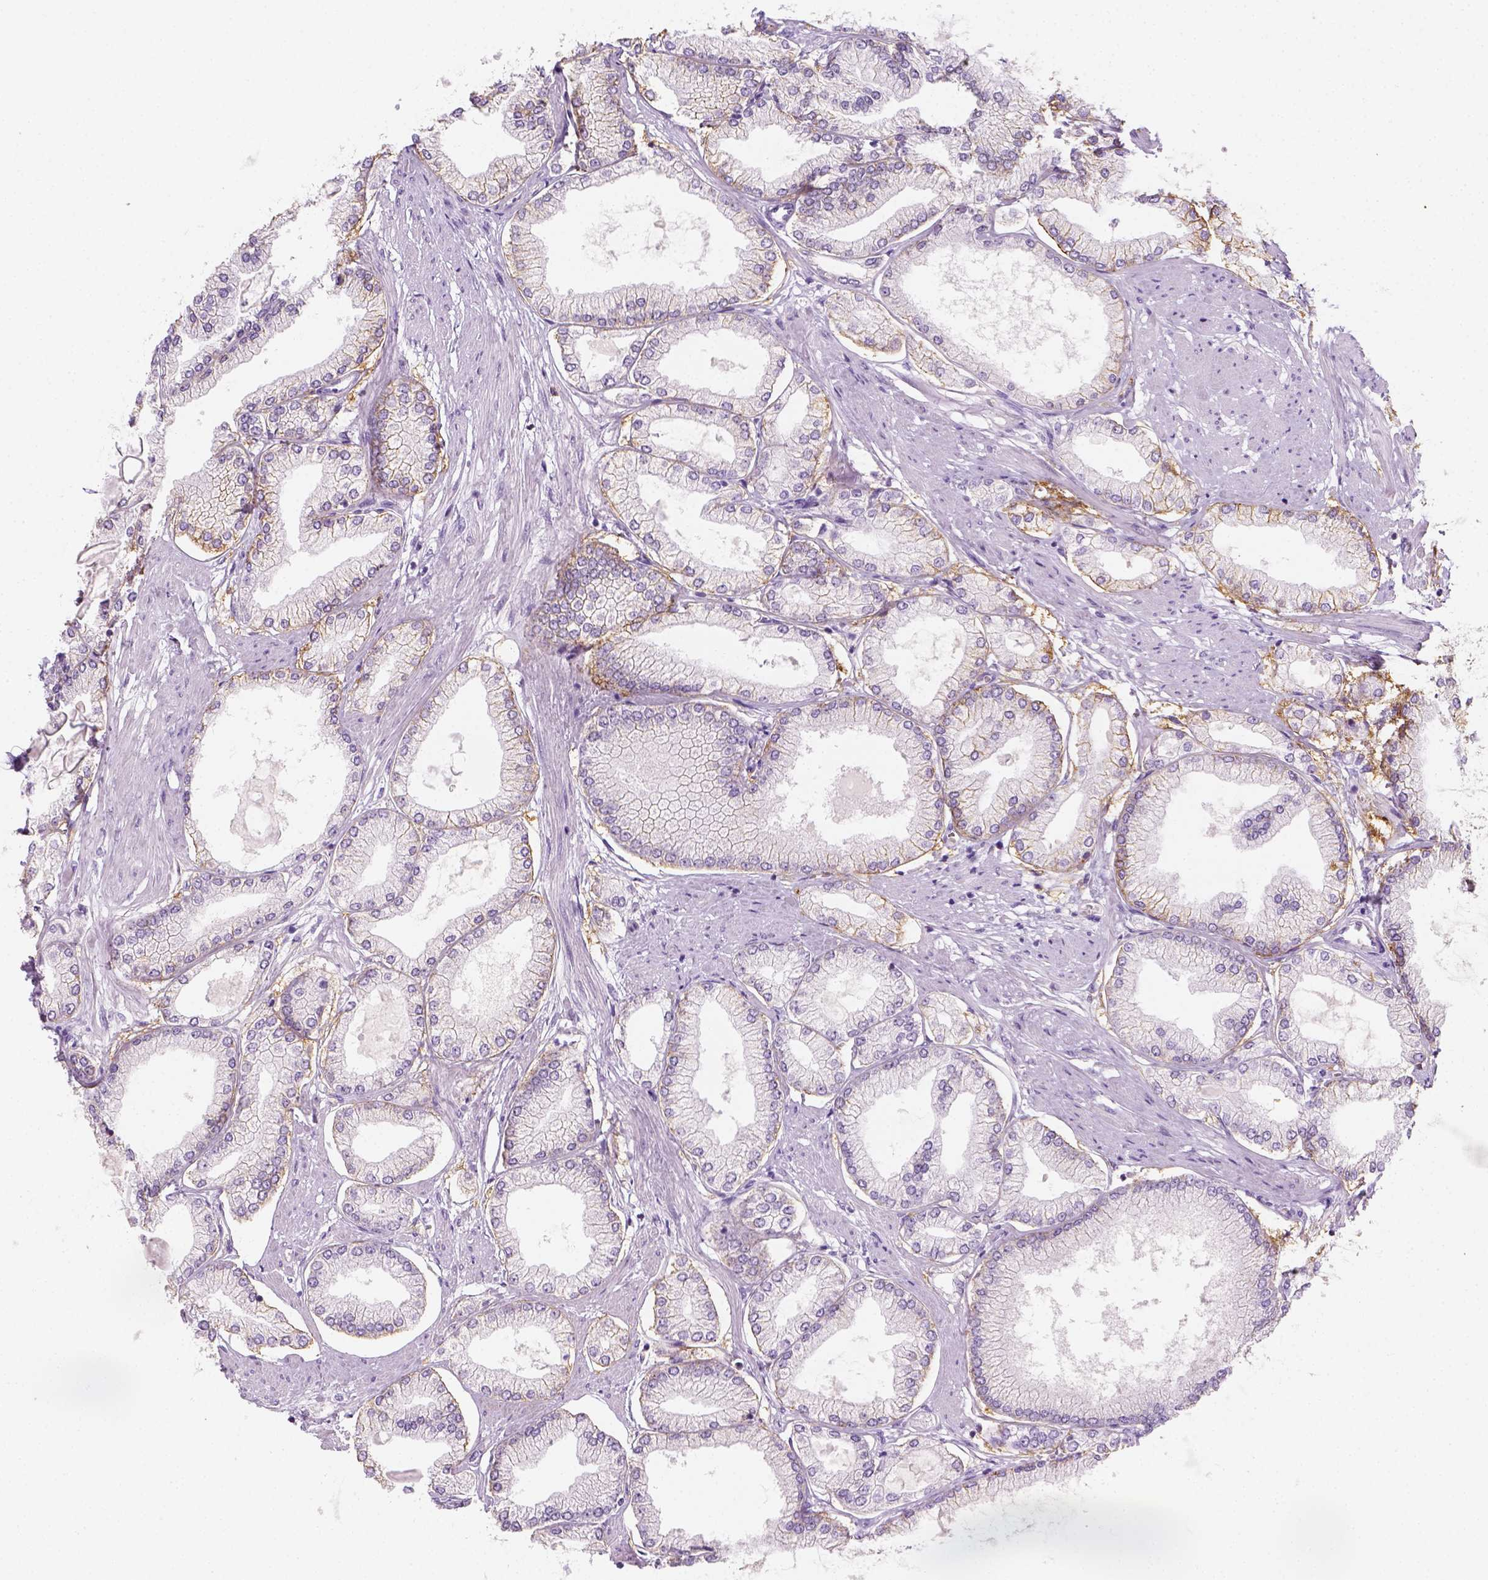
{"staining": {"intensity": "negative", "quantity": "none", "location": "none"}, "tissue": "prostate cancer", "cell_type": "Tumor cells", "image_type": "cancer", "snomed": [{"axis": "morphology", "description": "Adenocarcinoma, High grade"}, {"axis": "topography", "description": "Prostate"}], "caption": "Protein analysis of prostate cancer demonstrates no significant positivity in tumor cells.", "gene": "AQP3", "patient": {"sex": "male", "age": 68}}